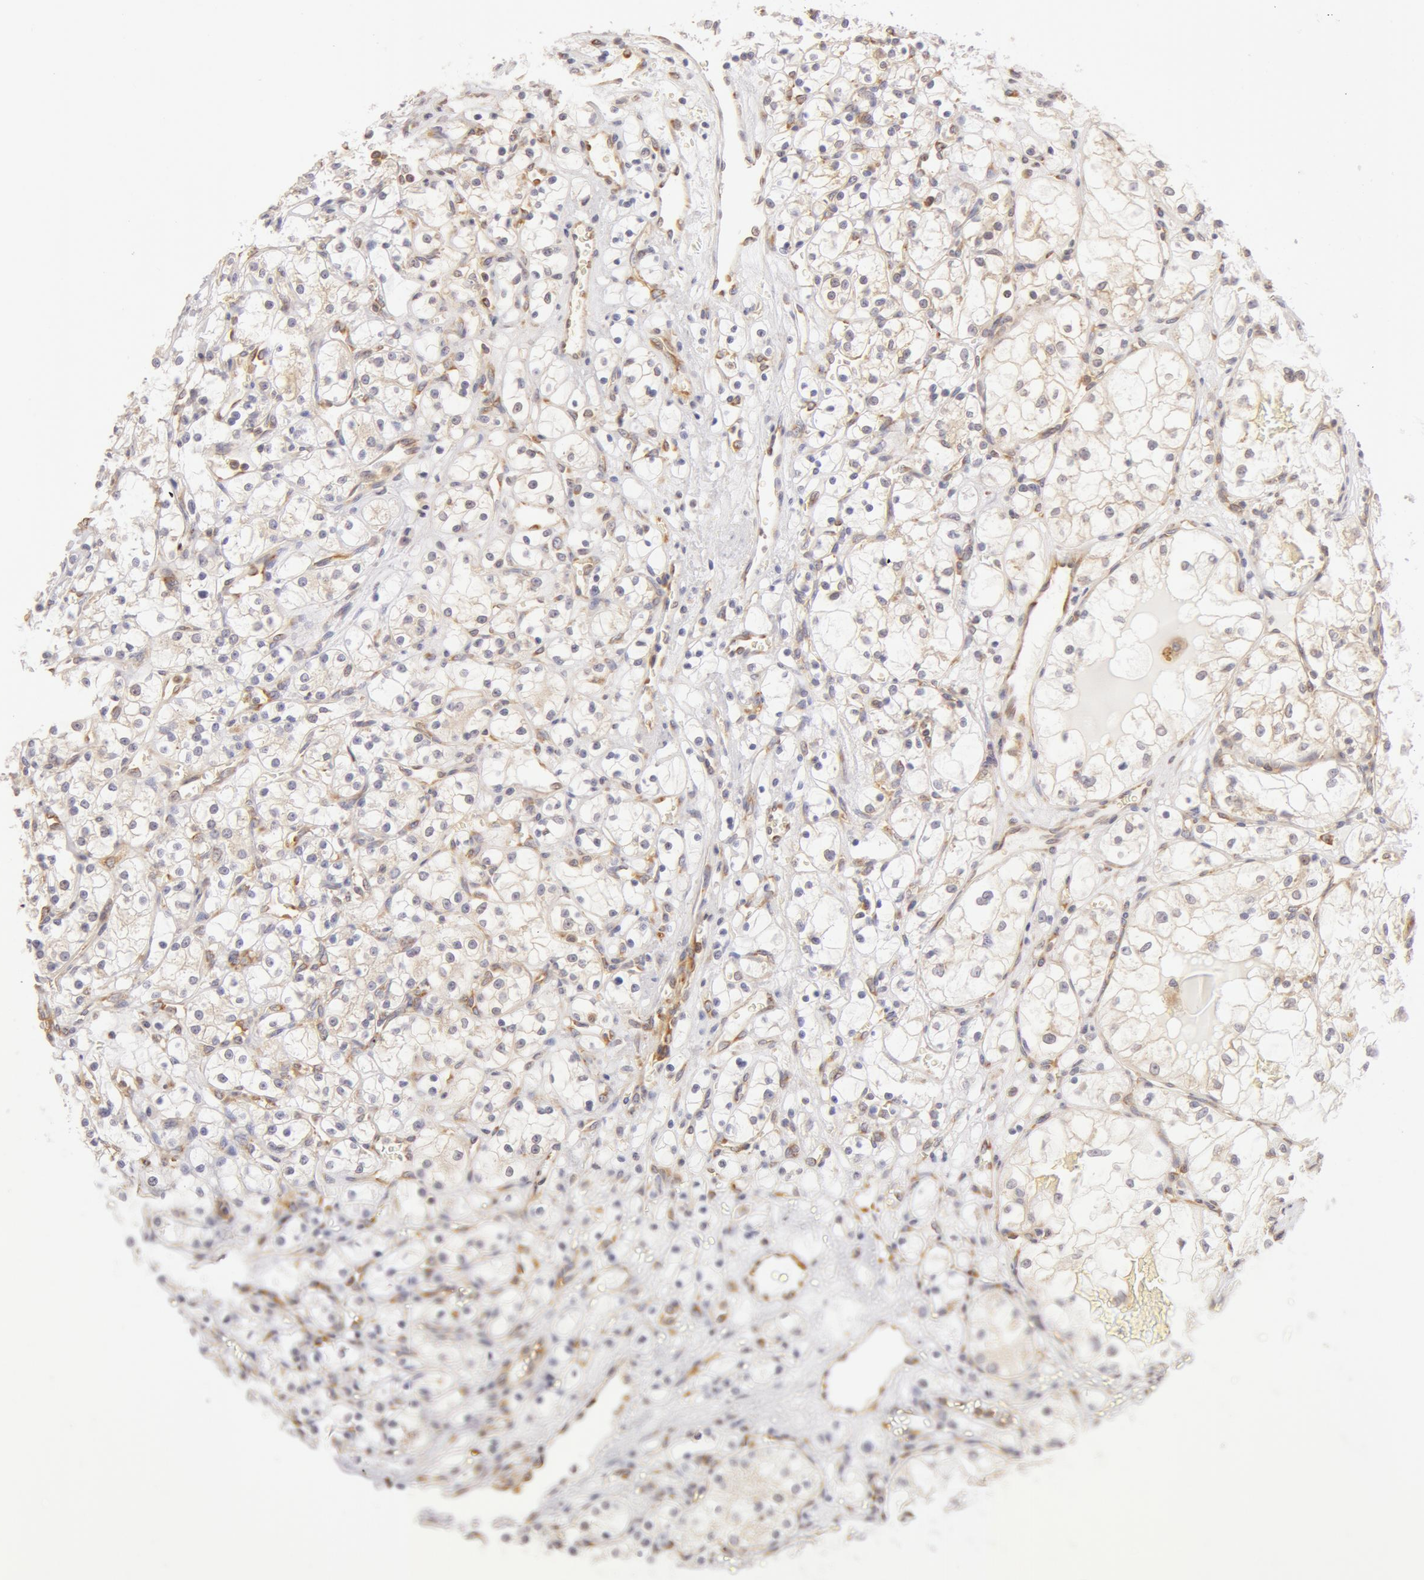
{"staining": {"intensity": "negative", "quantity": "none", "location": "none"}, "tissue": "renal cancer", "cell_type": "Tumor cells", "image_type": "cancer", "snomed": [{"axis": "morphology", "description": "Adenocarcinoma, NOS"}, {"axis": "topography", "description": "Kidney"}], "caption": "A histopathology image of adenocarcinoma (renal) stained for a protein displays no brown staining in tumor cells.", "gene": "DDX3Y", "patient": {"sex": "male", "age": 61}}